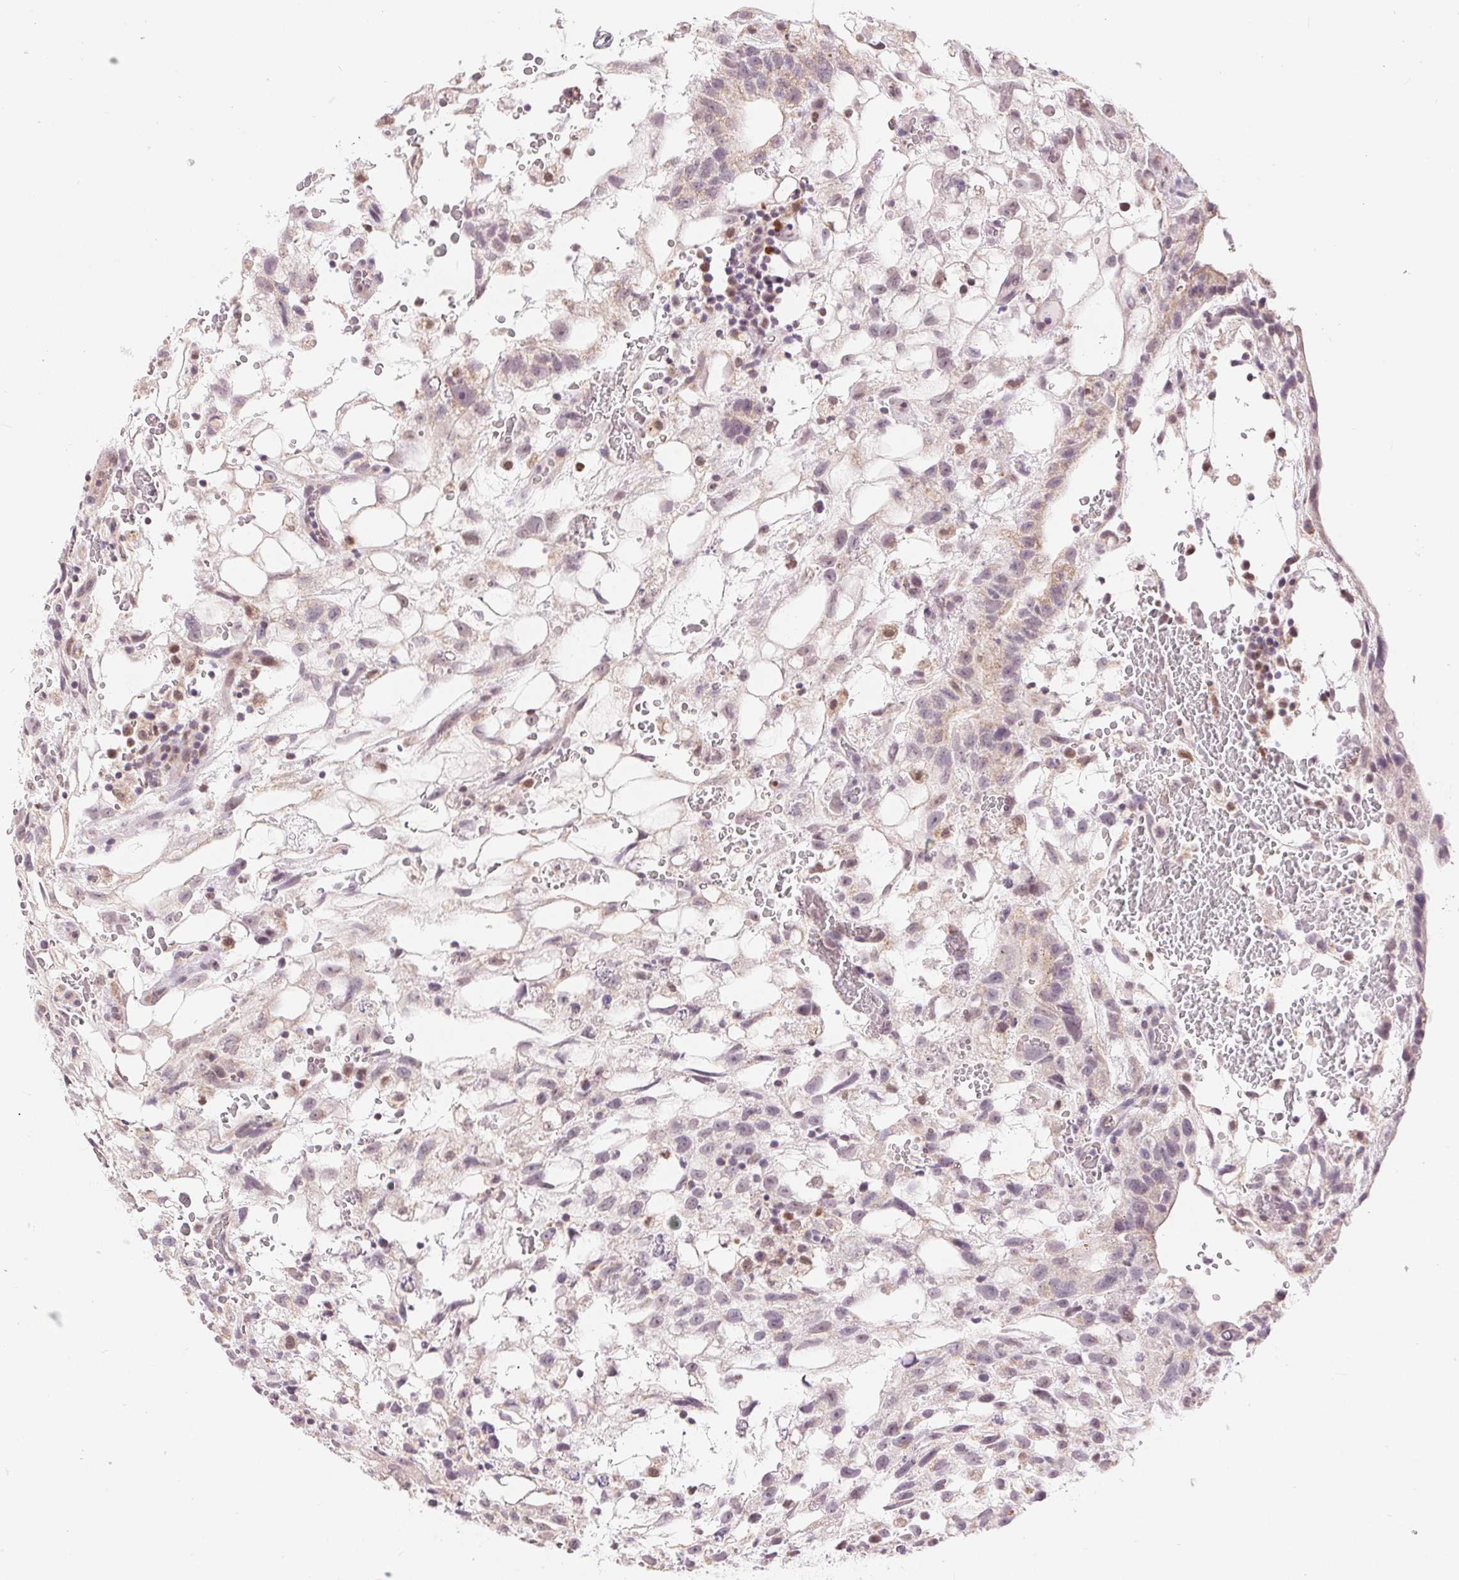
{"staining": {"intensity": "weak", "quantity": "<25%", "location": "cytoplasmic/membranous"}, "tissue": "testis cancer", "cell_type": "Tumor cells", "image_type": "cancer", "snomed": [{"axis": "morphology", "description": "Normal tissue, NOS"}, {"axis": "morphology", "description": "Carcinoma, Embryonal, NOS"}, {"axis": "topography", "description": "Testis"}], "caption": "Immunohistochemical staining of testis cancer (embryonal carcinoma) reveals no significant expression in tumor cells.", "gene": "POU2F2", "patient": {"sex": "male", "age": 32}}